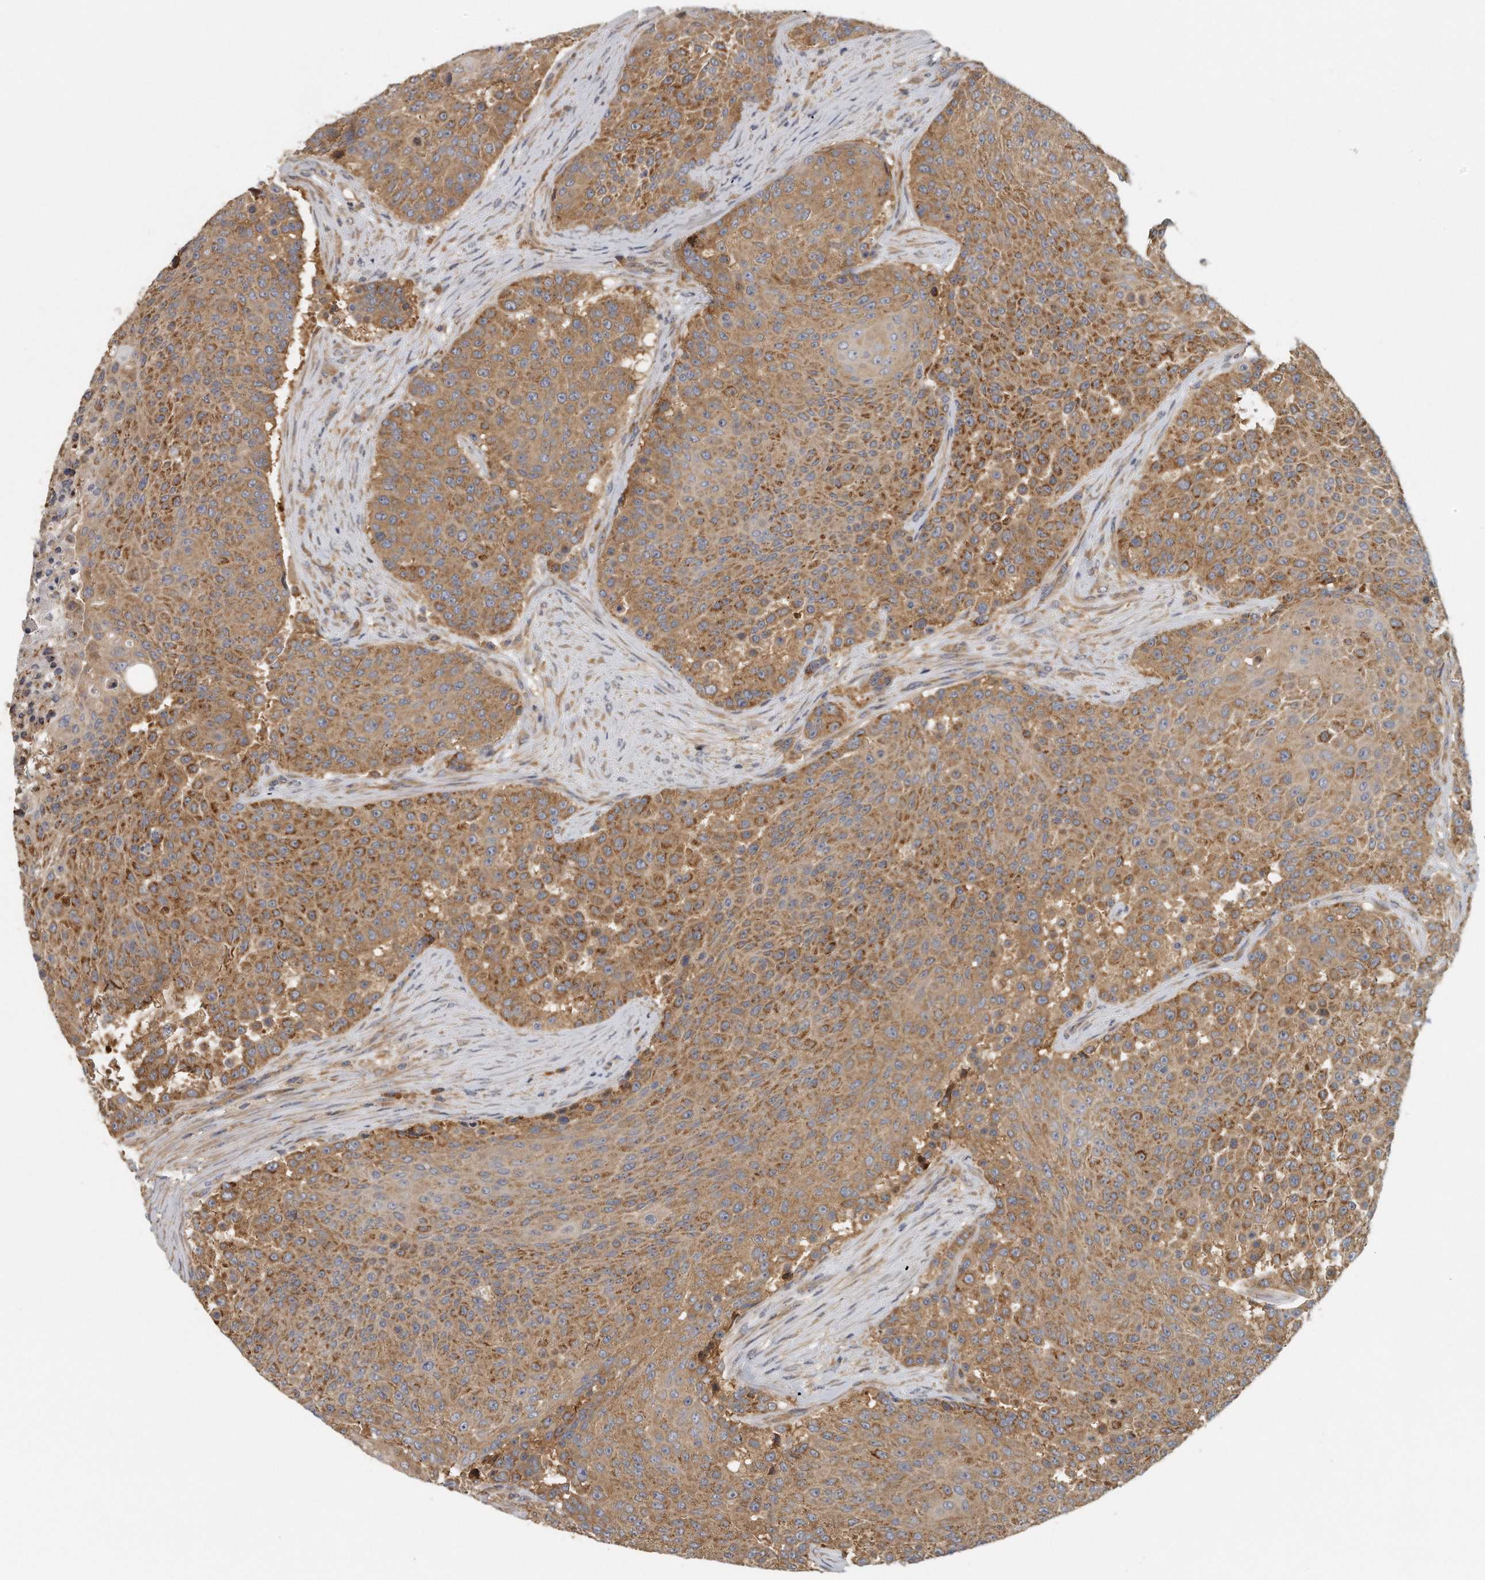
{"staining": {"intensity": "moderate", "quantity": ">75%", "location": "cytoplasmic/membranous"}, "tissue": "urothelial cancer", "cell_type": "Tumor cells", "image_type": "cancer", "snomed": [{"axis": "morphology", "description": "Urothelial carcinoma, High grade"}, {"axis": "topography", "description": "Urinary bladder"}], "caption": "A brown stain labels moderate cytoplasmic/membranous positivity of a protein in human urothelial cancer tumor cells.", "gene": "EIF3I", "patient": {"sex": "female", "age": 63}}